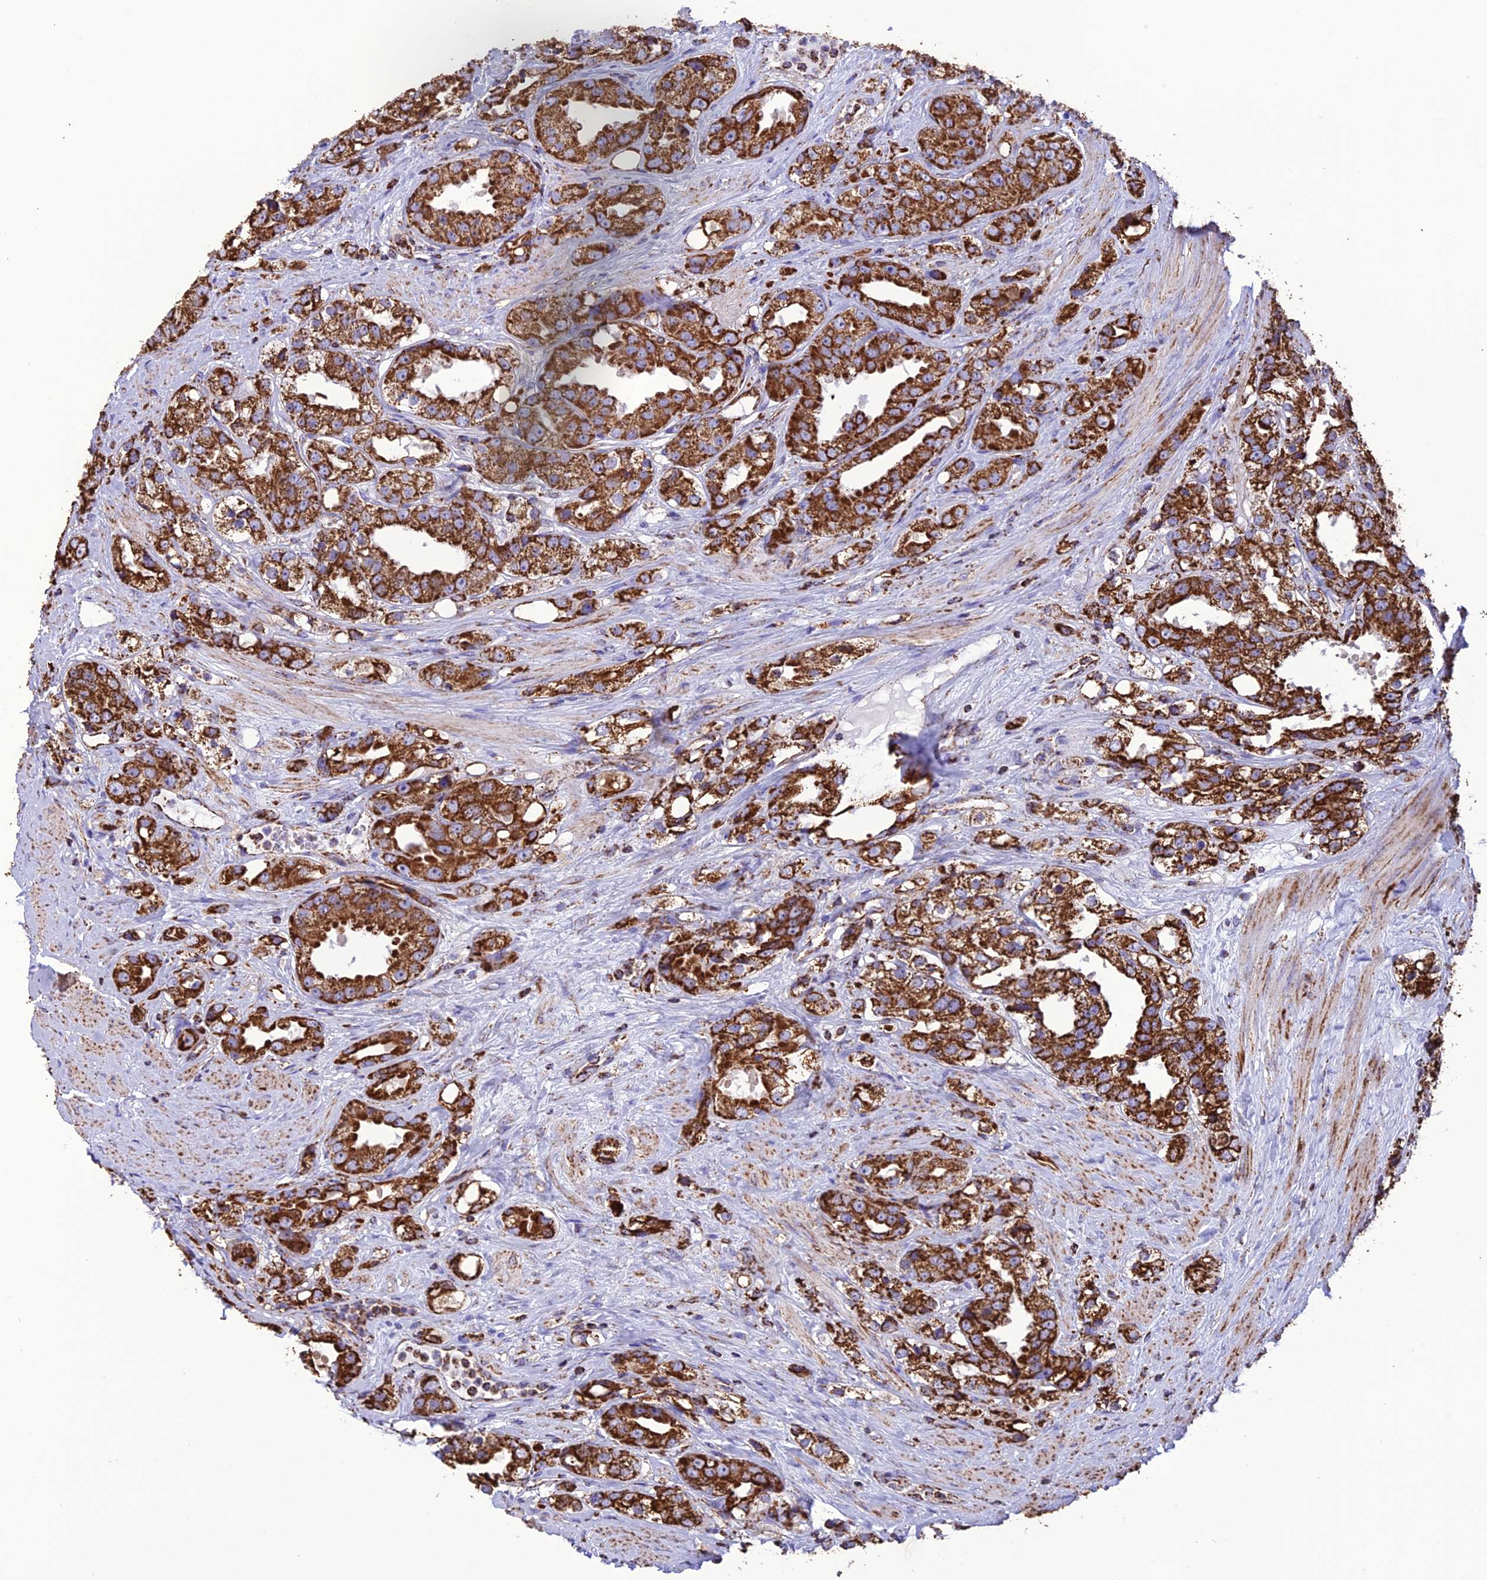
{"staining": {"intensity": "strong", "quantity": ">75%", "location": "cytoplasmic/membranous"}, "tissue": "prostate cancer", "cell_type": "Tumor cells", "image_type": "cancer", "snomed": [{"axis": "morphology", "description": "Adenocarcinoma, NOS"}, {"axis": "topography", "description": "Prostate"}], "caption": "Tumor cells demonstrate high levels of strong cytoplasmic/membranous positivity in approximately >75% of cells in adenocarcinoma (prostate). (brown staining indicates protein expression, while blue staining denotes nuclei).", "gene": "NDUFAF1", "patient": {"sex": "male", "age": 79}}